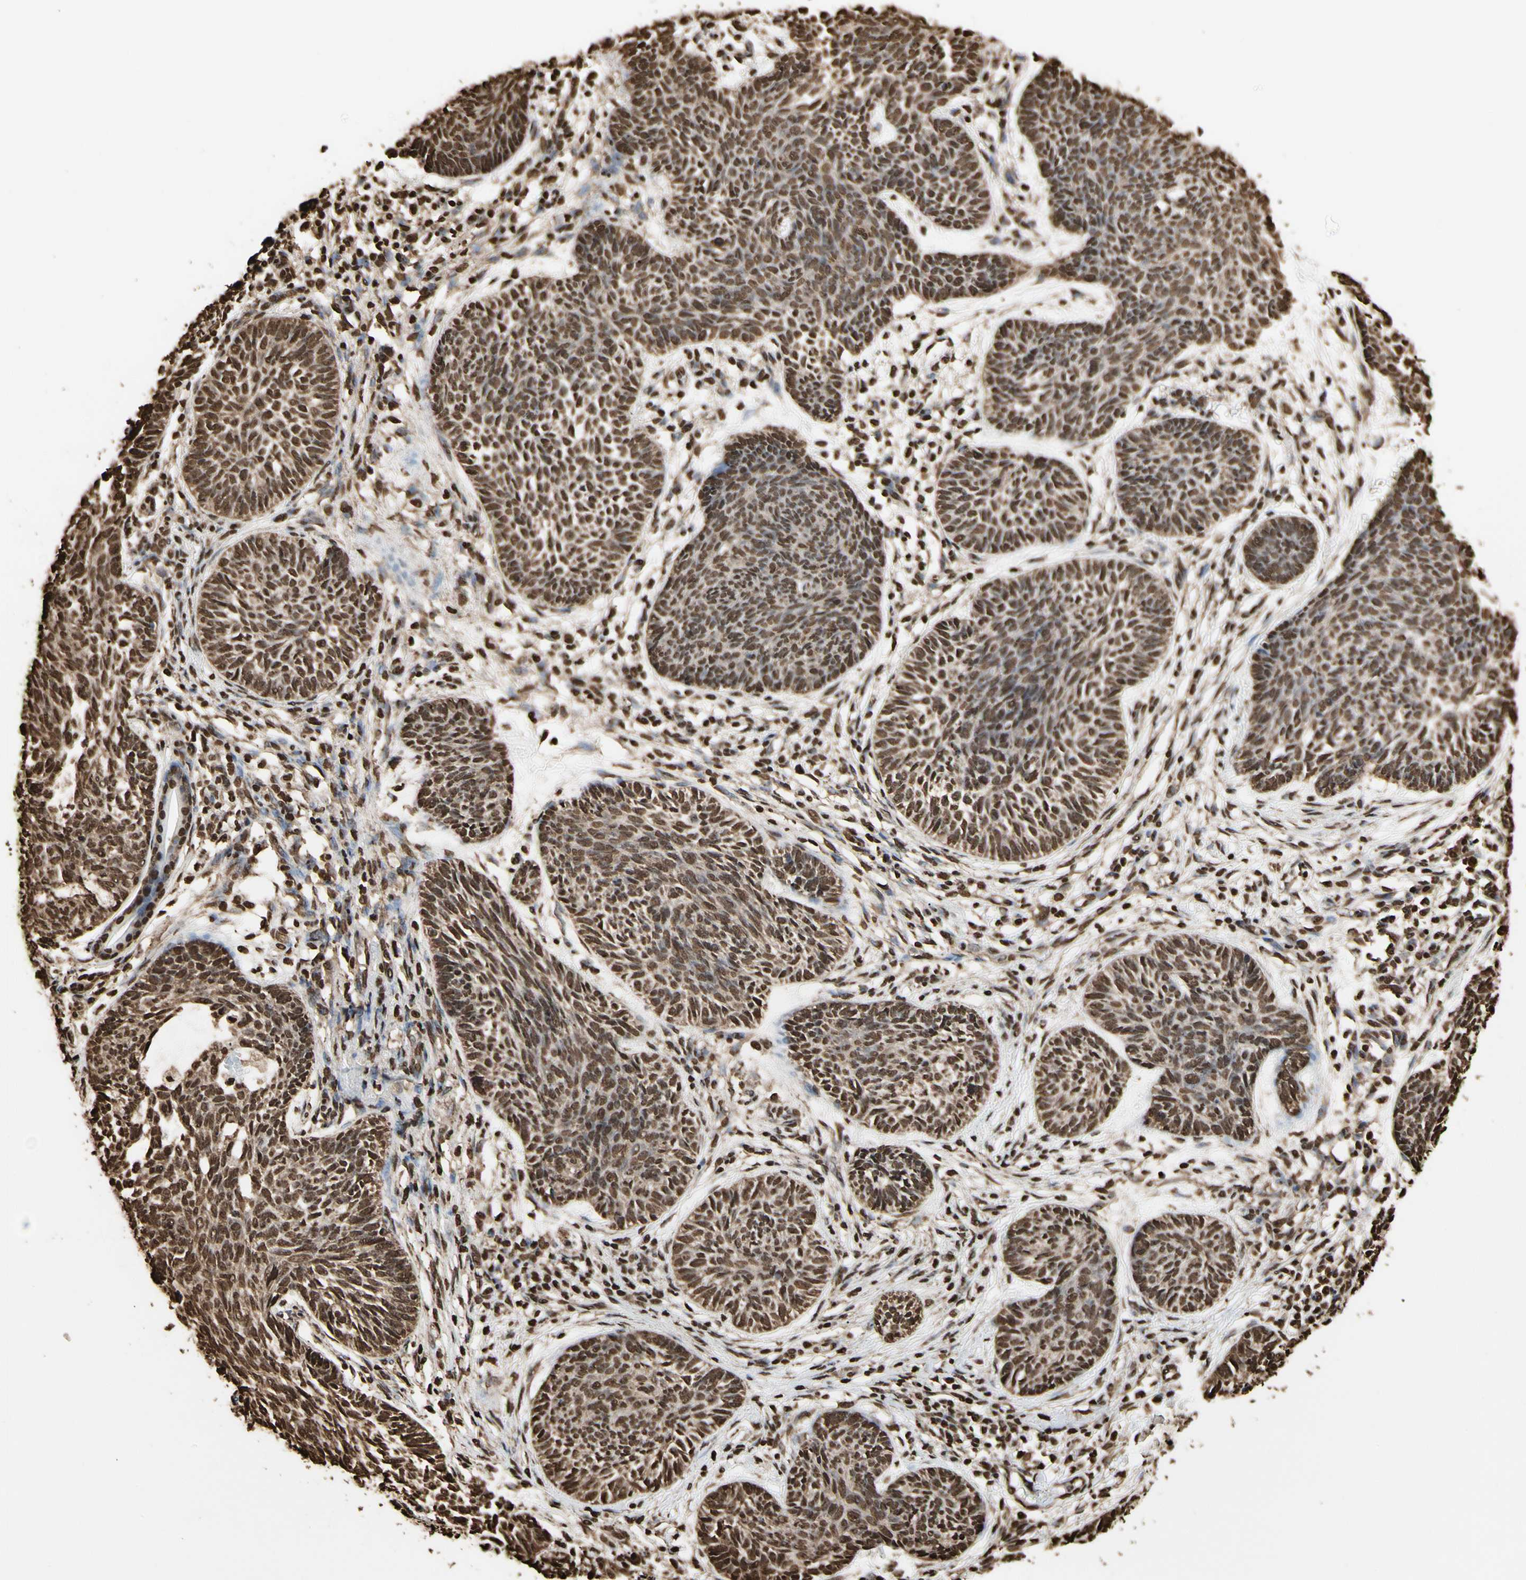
{"staining": {"intensity": "moderate", "quantity": ">75%", "location": "nuclear"}, "tissue": "skin cancer", "cell_type": "Tumor cells", "image_type": "cancer", "snomed": [{"axis": "morphology", "description": "Papilloma, NOS"}, {"axis": "morphology", "description": "Basal cell carcinoma"}, {"axis": "topography", "description": "Skin"}], "caption": "A brown stain shows moderate nuclear positivity of a protein in basal cell carcinoma (skin) tumor cells.", "gene": "HNRNPK", "patient": {"sex": "male", "age": 87}}